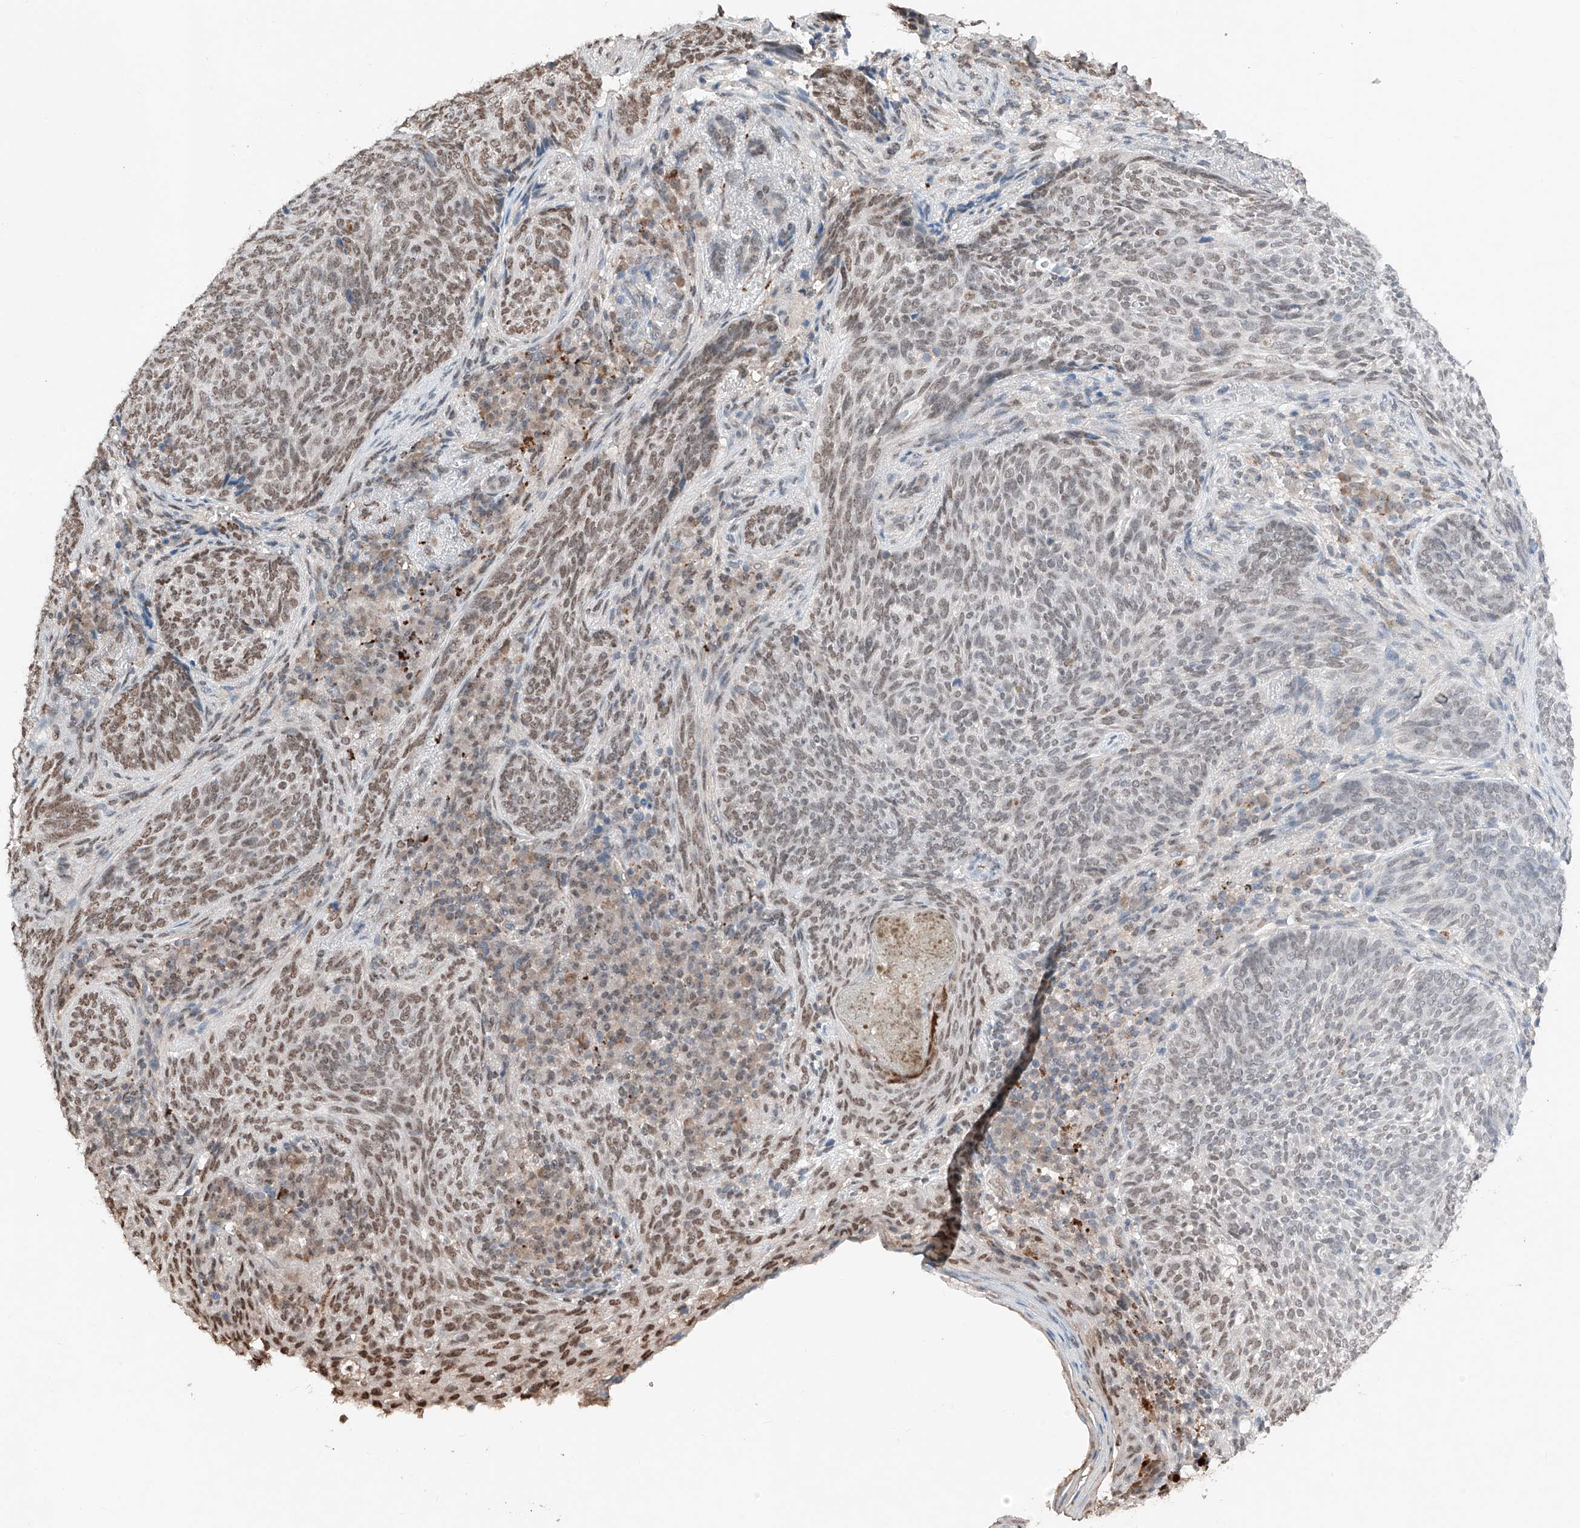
{"staining": {"intensity": "weak", "quantity": "25%-75%", "location": "nuclear"}, "tissue": "skin cancer", "cell_type": "Tumor cells", "image_type": "cancer", "snomed": [{"axis": "morphology", "description": "Basal cell carcinoma"}, {"axis": "topography", "description": "Skin"}], "caption": "Skin basal cell carcinoma stained with DAB immunohistochemistry (IHC) shows low levels of weak nuclear expression in about 25%-75% of tumor cells.", "gene": "TBX4", "patient": {"sex": "male", "age": 85}}